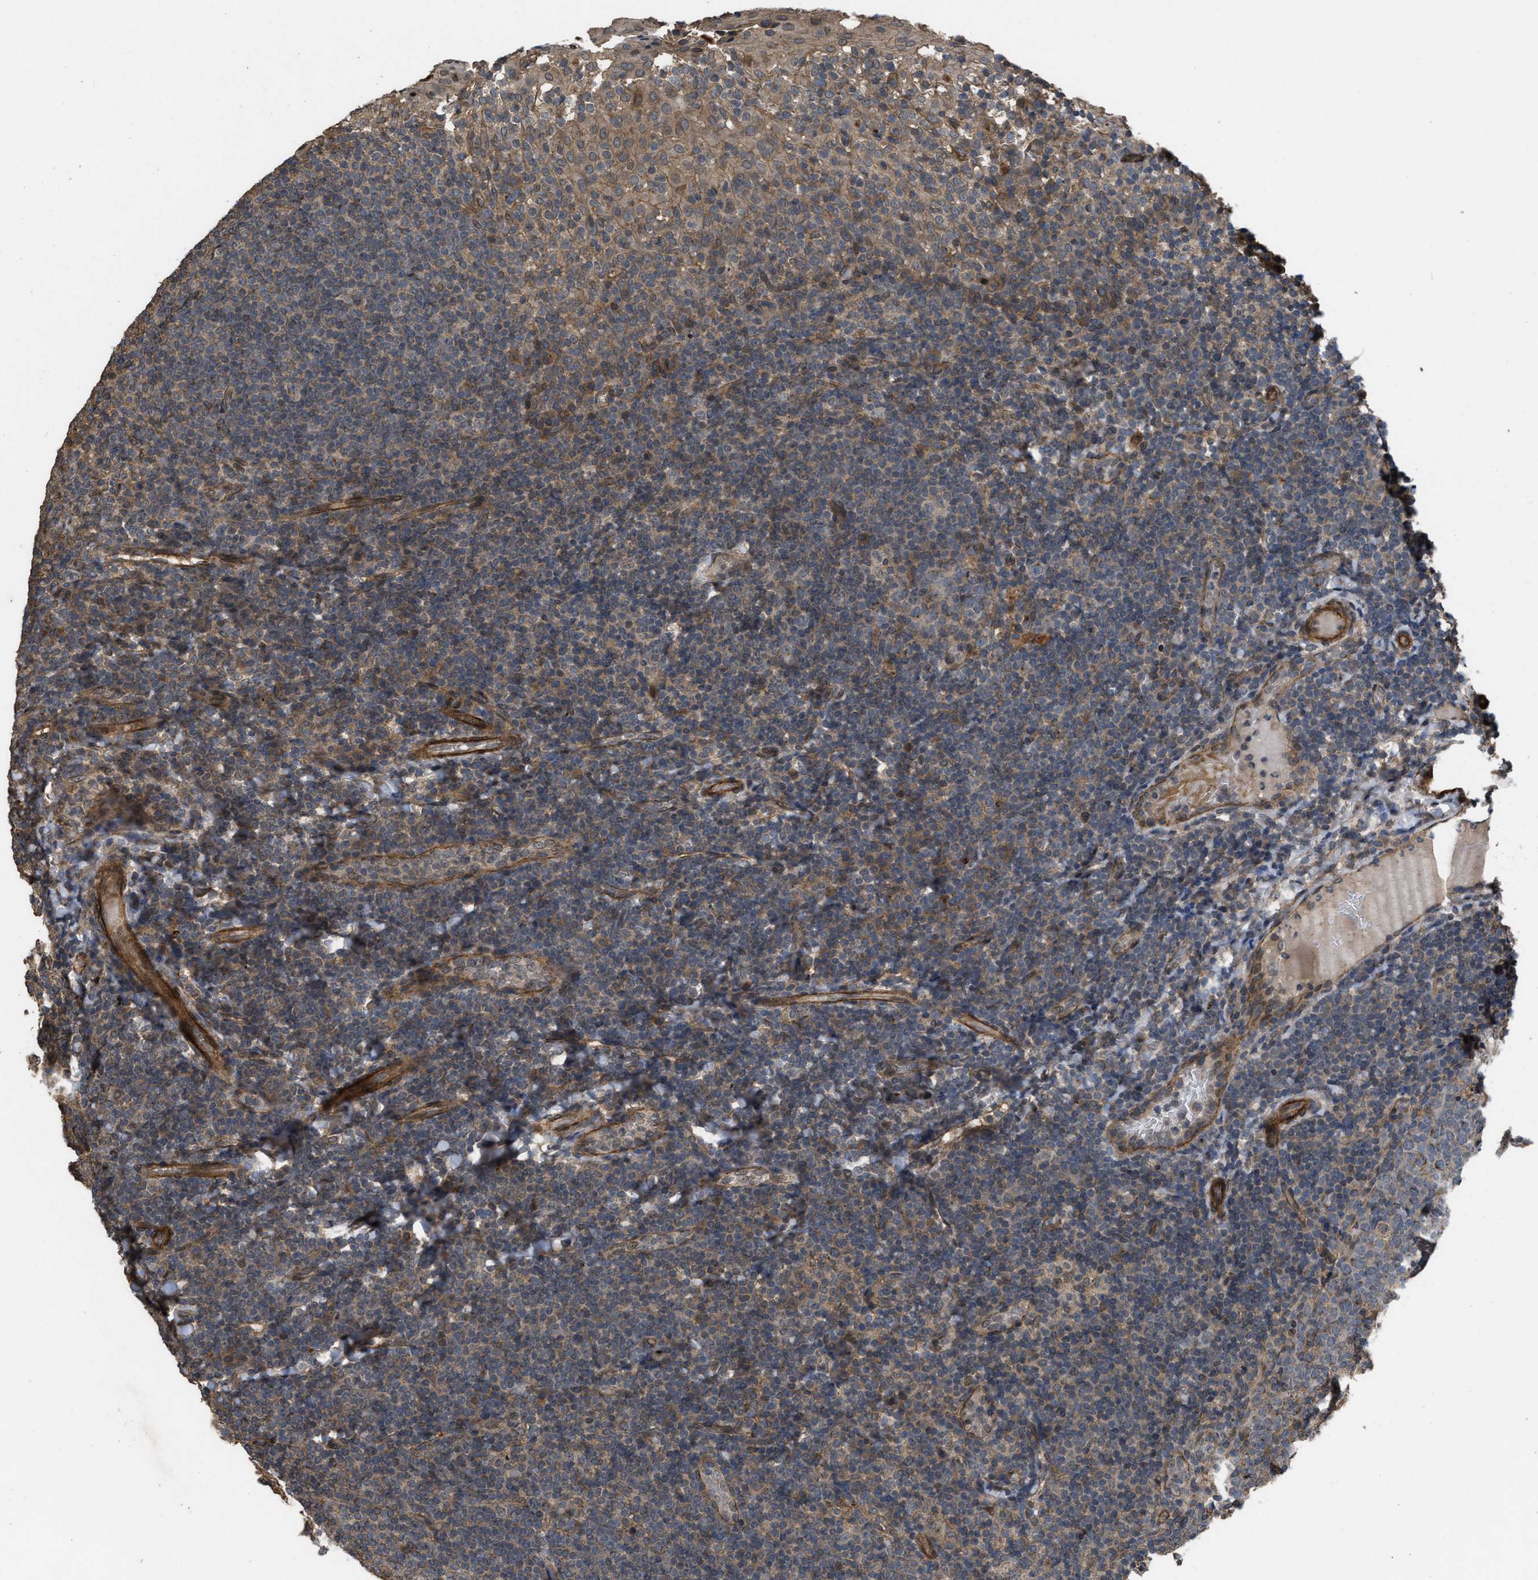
{"staining": {"intensity": "weak", "quantity": ">75%", "location": "cytoplasmic/membranous"}, "tissue": "tonsil", "cell_type": "Germinal center cells", "image_type": "normal", "snomed": [{"axis": "morphology", "description": "Normal tissue, NOS"}, {"axis": "topography", "description": "Tonsil"}], "caption": "The micrograph demonstrates staining of unremarkable tonsil, revealing weak cytoplasmic/membranous protein positivity (brown color) within germinal center cells. The staining is performed using DAB (3,3'-diaminobenzidine) brown chromogen to label protein expression. The nuclei are counter-stained blue using hematoxylin.", "gene": "UTRN", "patient": {"sex": "female", "age": 19}}